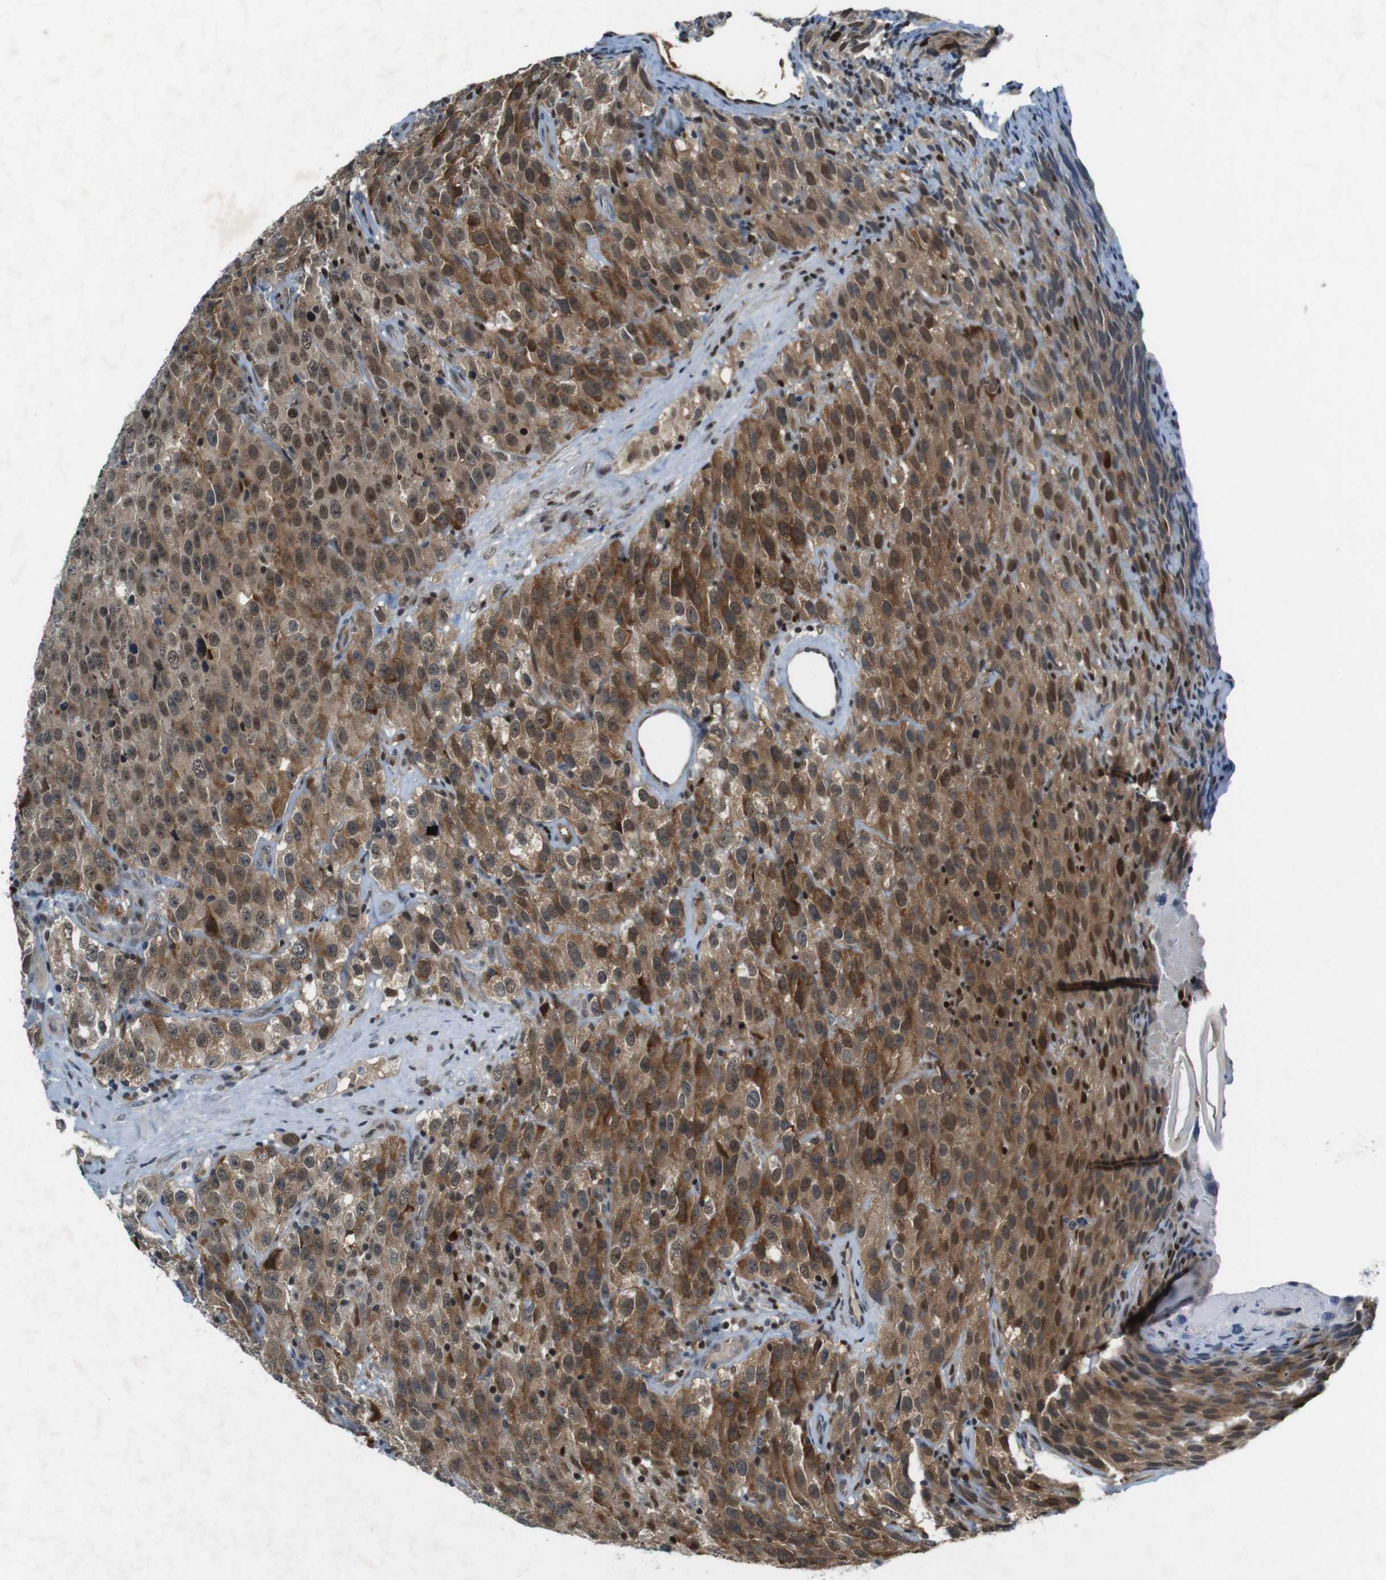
{"staining": {"intensity": "moderate", "quantity": ">75%", "location": "cytoplasmic/membranous,nuclear"}, "tissue": "testis cancer", "cell_type": "Tumor cells", "image_type": "cancer", "snomed": [{"axis": "morphology", "description": "Seminoma, NOS"}, {"axis": "topography", "description": "Testis"}], "caption": "Moderate cytoplasmic/membranous and nuclear staining for a protein is present in approximately >75% of tumor cells of testis cancer using IHC.", "gene": "MAPKAPK5", "patient": {"sex": "male", "age": 52}}